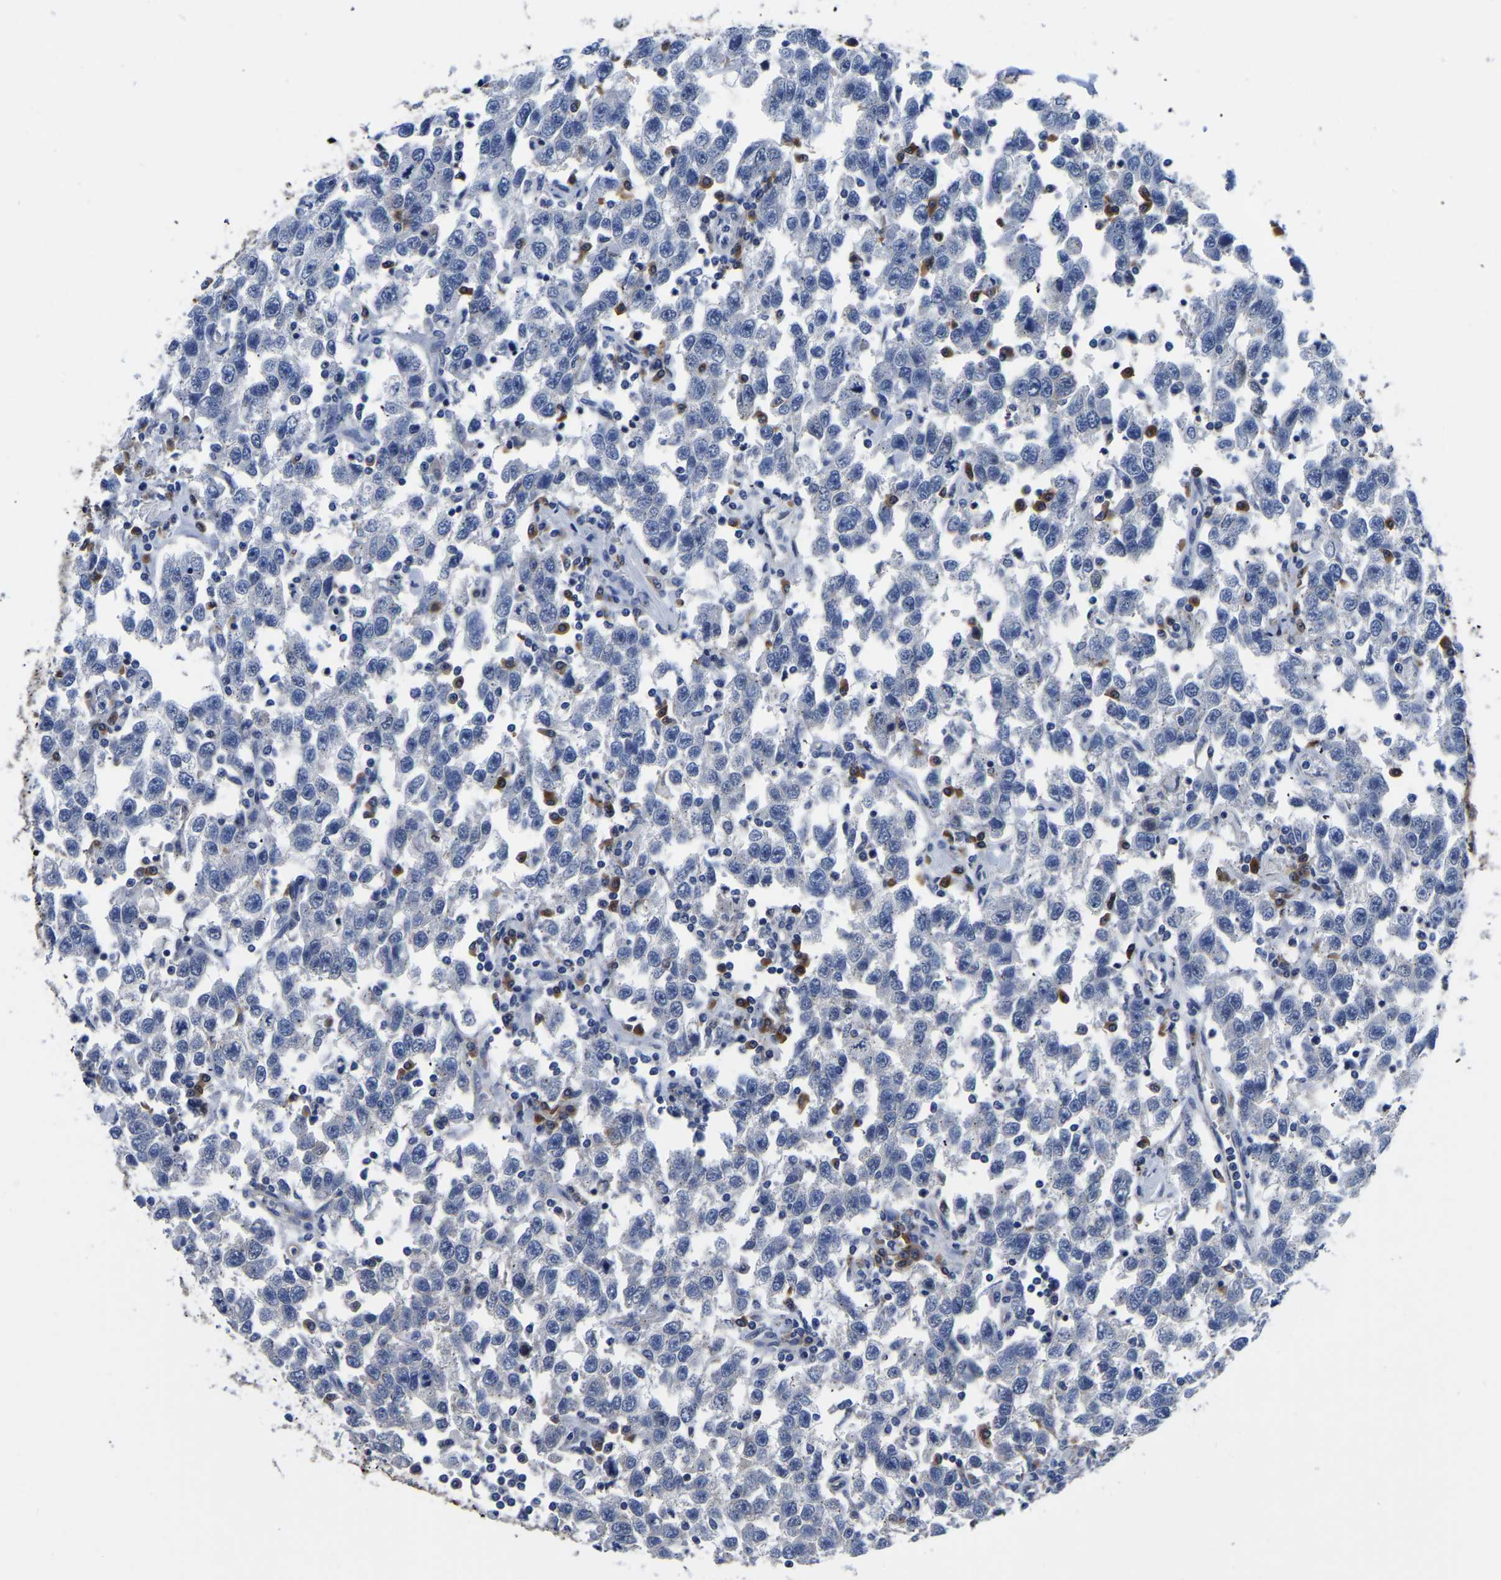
{"staining": {"intensity": "negative", "quantity": "none", "location": "none"}, "tissue": "testis cancer", "cell_type": "Tumor cells", "image_type": "cancer", "snomed": [{"axis": "morphology", "description": "Seminoma, NOS"}, {"axis": "topography", "description": "Testis"}], "caption": "Tumor cells are negative for brown protein staining in testis cancer (seminoma).", "gene": "TFG", "patient": {"sex": "male", "age": 41}}